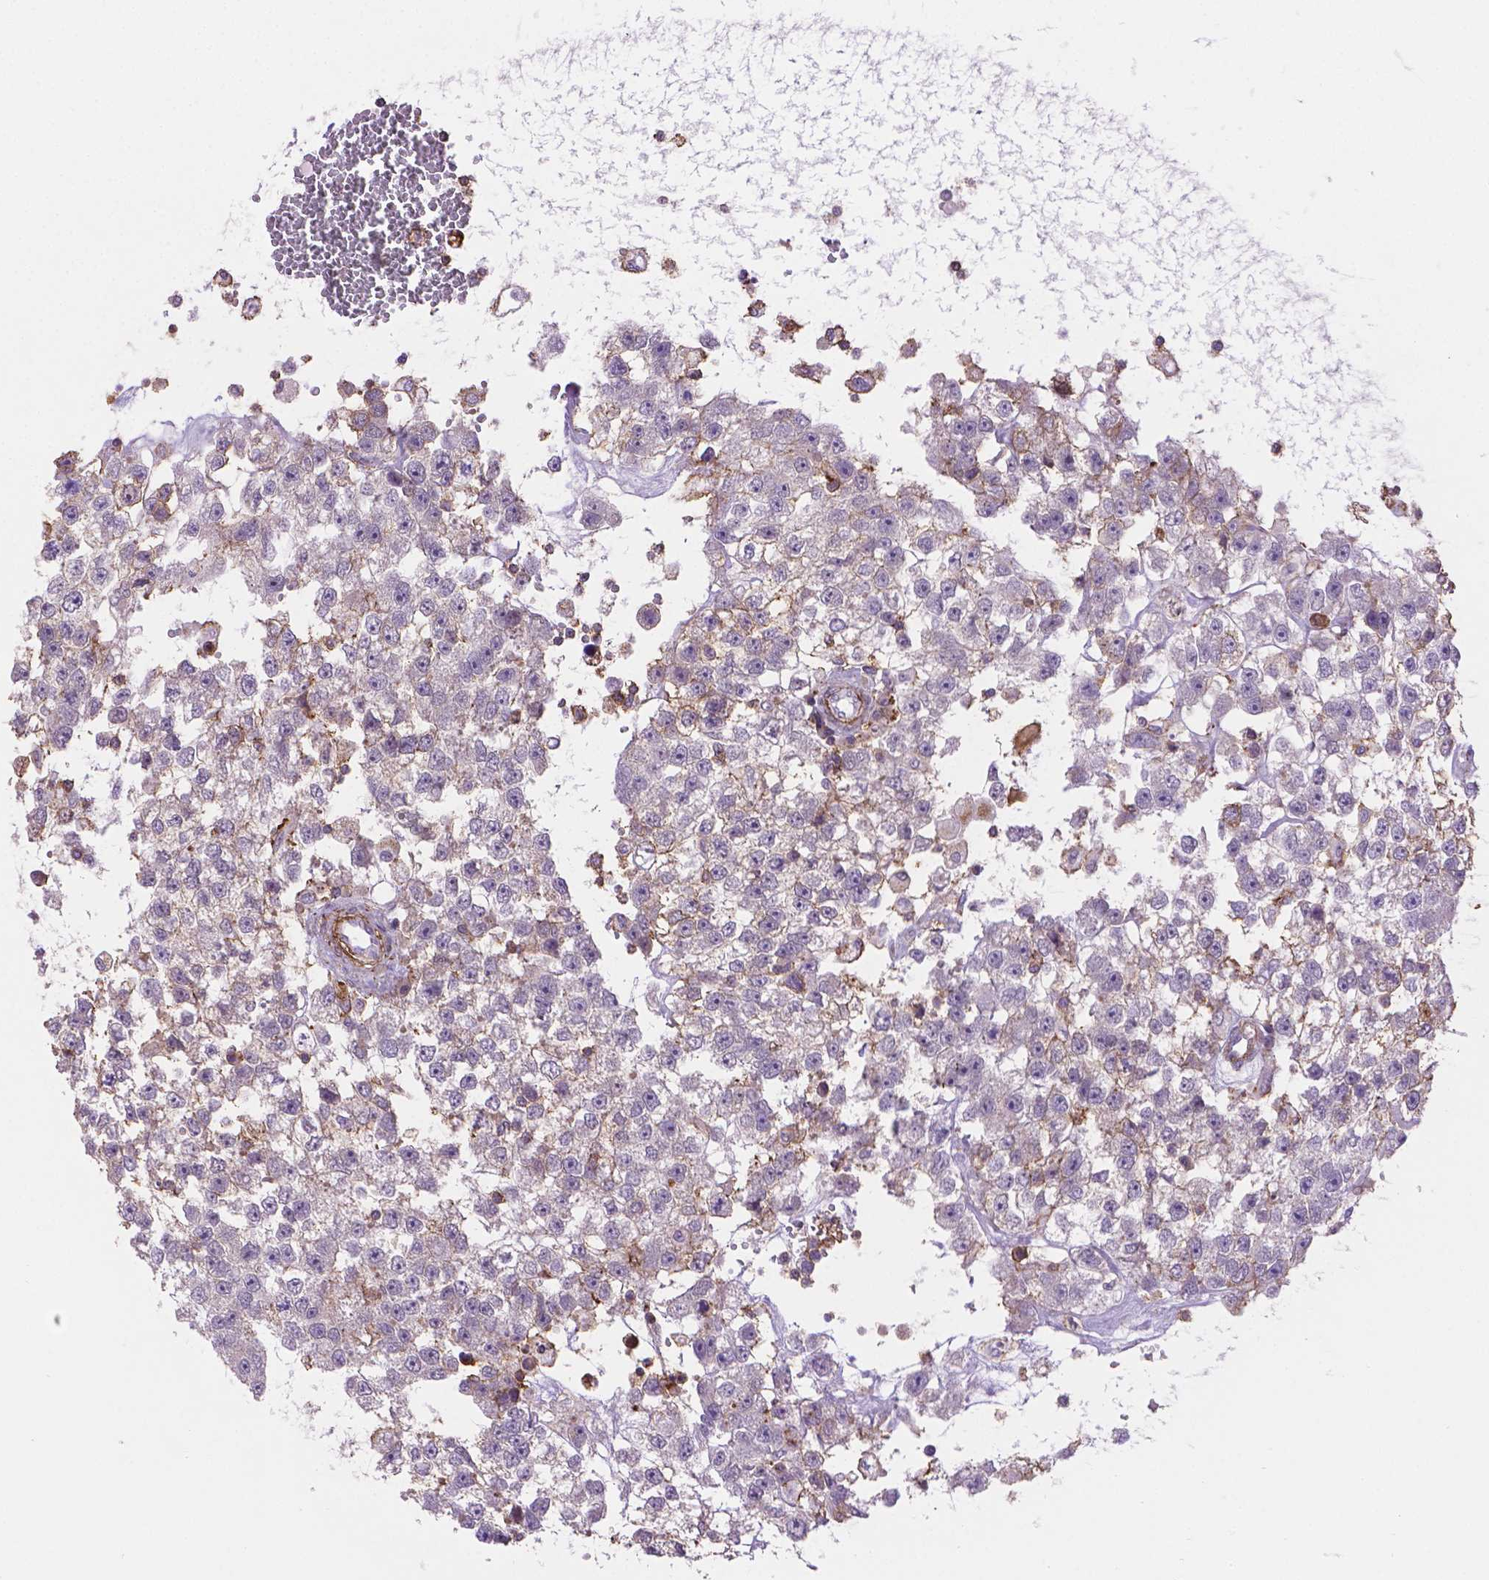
{"staining": {"intensity": "moderate", "quantity": "<25%", "location": "cytoplasmic/membranous"}, "tissue": "testis cancer", "cell_type": "Tumor cells", "image_type": "cancer", "snomed": [{"axis": "morphology", "description": "Seminoma, NOS"}, {"axis": "topography", "description": "Testis"}], "caption": "Immunohistochemical staining of human testis cancer (seminoma) shows moderate cytoplasmic/membranous protein staining in about <25% of tumor cells.", "gene": "ACAD10", "patient": {"sex": "male", "age": 34}}